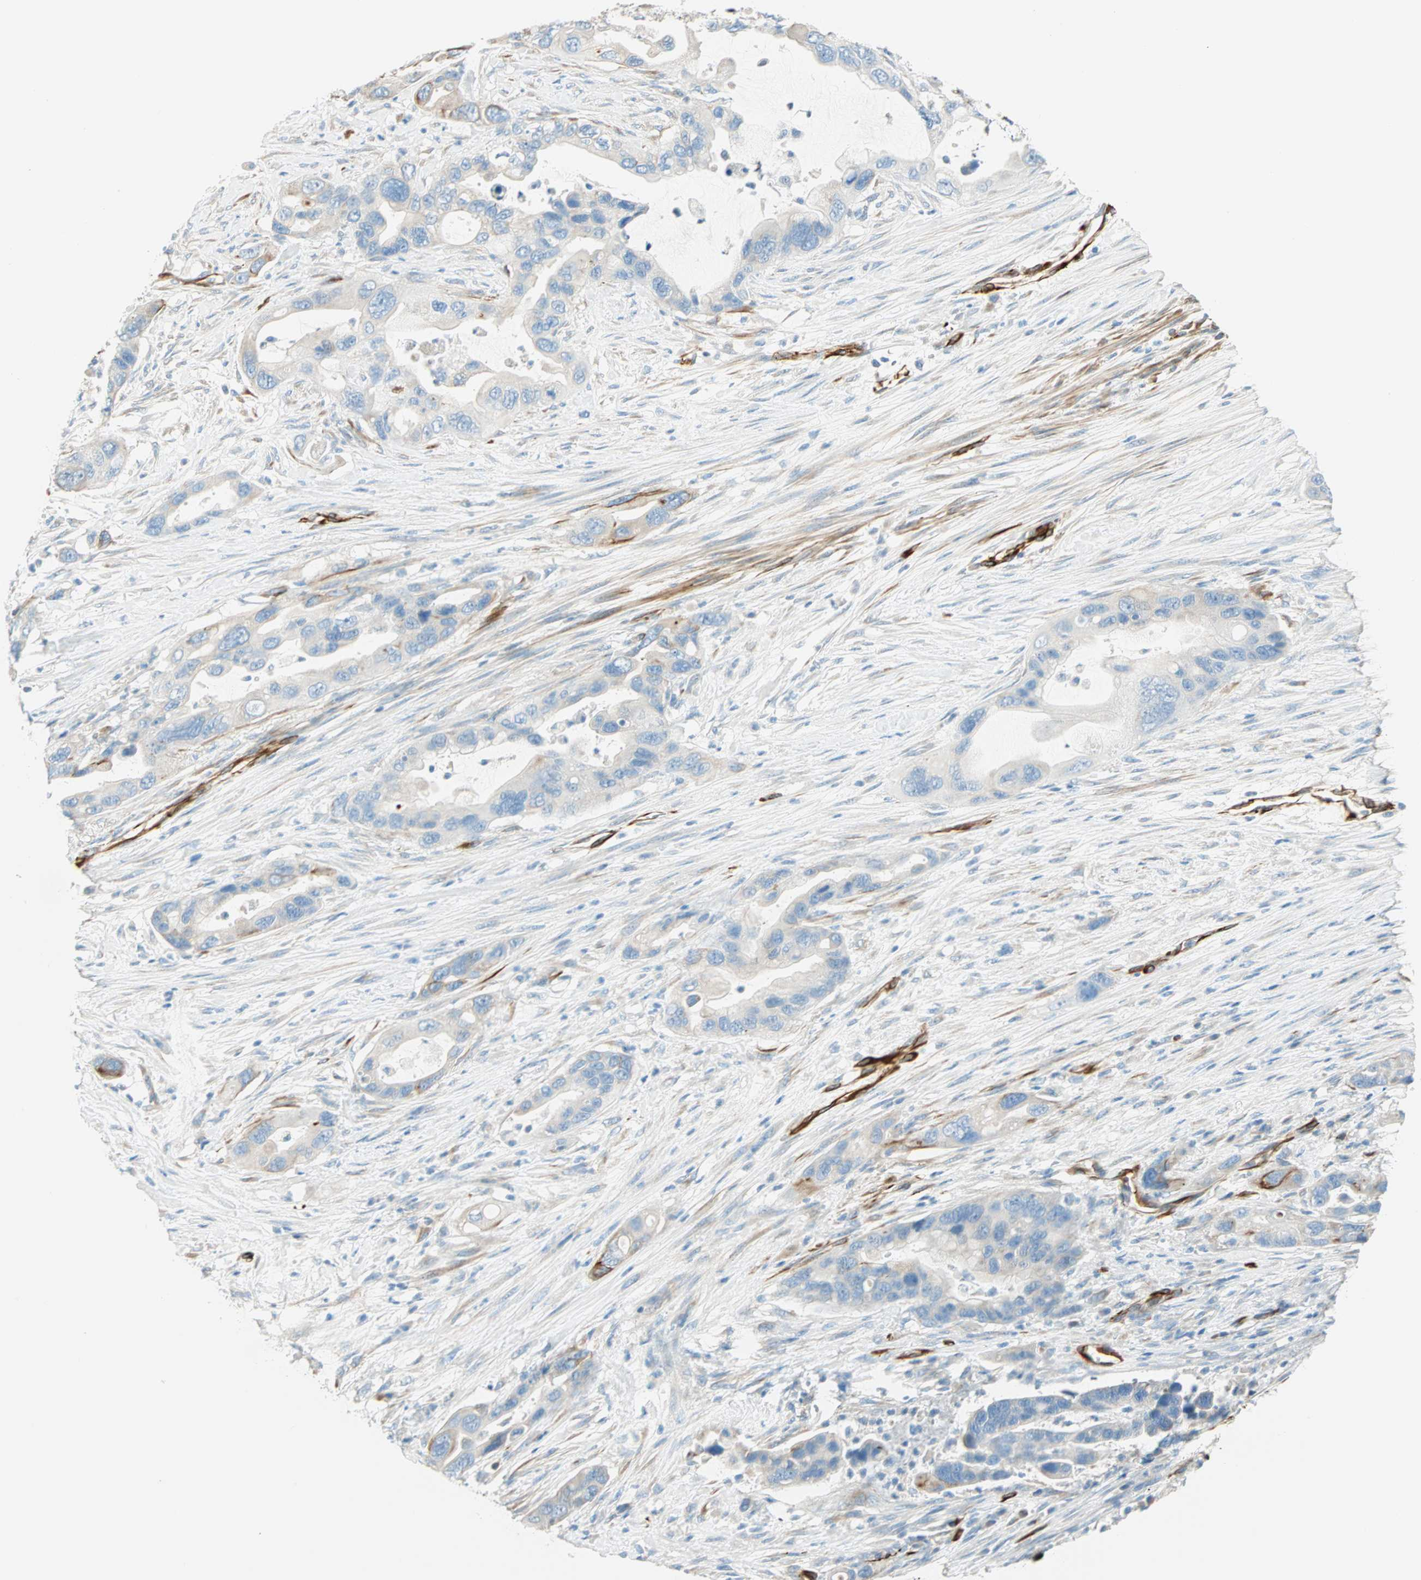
{"staining": {"intensity": "negative", "quantity": "none", "location": "none"}, "tissue": "pancreatic cancer", "cell_type": "Tumor cells", "image_type": "cancer", "snomed": [{"axis": "morphology", "description": "Adenocarcinoma, NOS"}, {"axis": "topography", "description": "Pancreas"}], "caption": "DAB (3,3'-diaminobenzidine) immunohistochemical staining of adenocarcinoma (pancreatic) demonstrates no significant positivity in tumor cells. (DAB (3,3'-diaminobenzidine) immunohistochemistry (IHC) visualized using brightfield microscopy, high magnification).", "gene": "NES", "patient": {"sex": "female", "age": 71}}